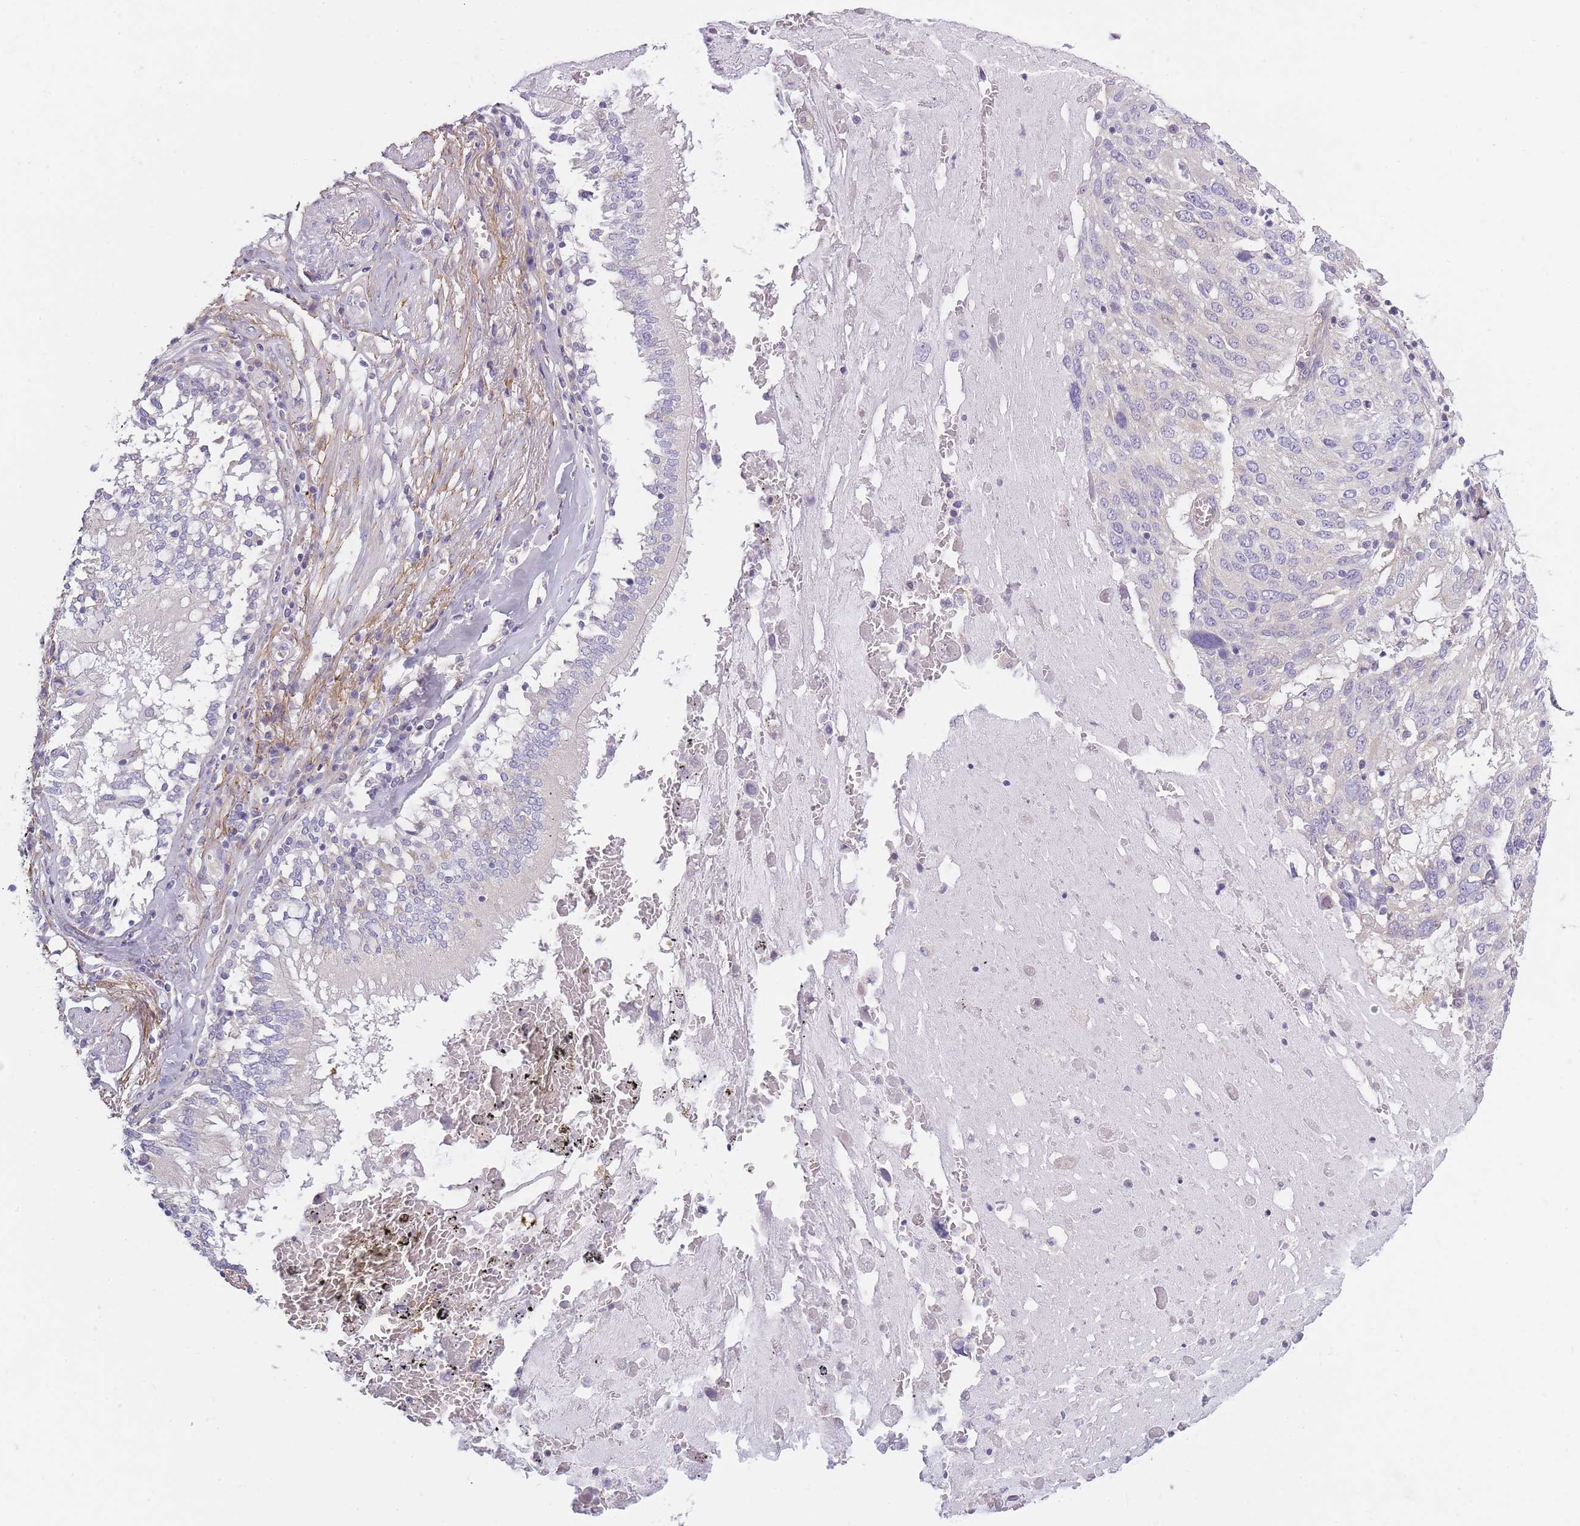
{"staining": {"intensity": "negative", "quantity": "none", "location": "none"}, "tissue": "lung cancer", "cell_type": "Tumor cells", "image_type": "cancer", "snomed": [{"axis": "morphology", "description": "Squamous cell carcinoma, NOS"}, {"axis": "topography", "description": "Lung"}], "caption": "Immunohistochemistry image of neoplastic tissue: lung cancer (squamous cell carcinoma) stained with DAB reveals no significant protein positivity in tumor cells.", "gene": "AP3M2", "patient": {"sex": "male", "age": 65}}